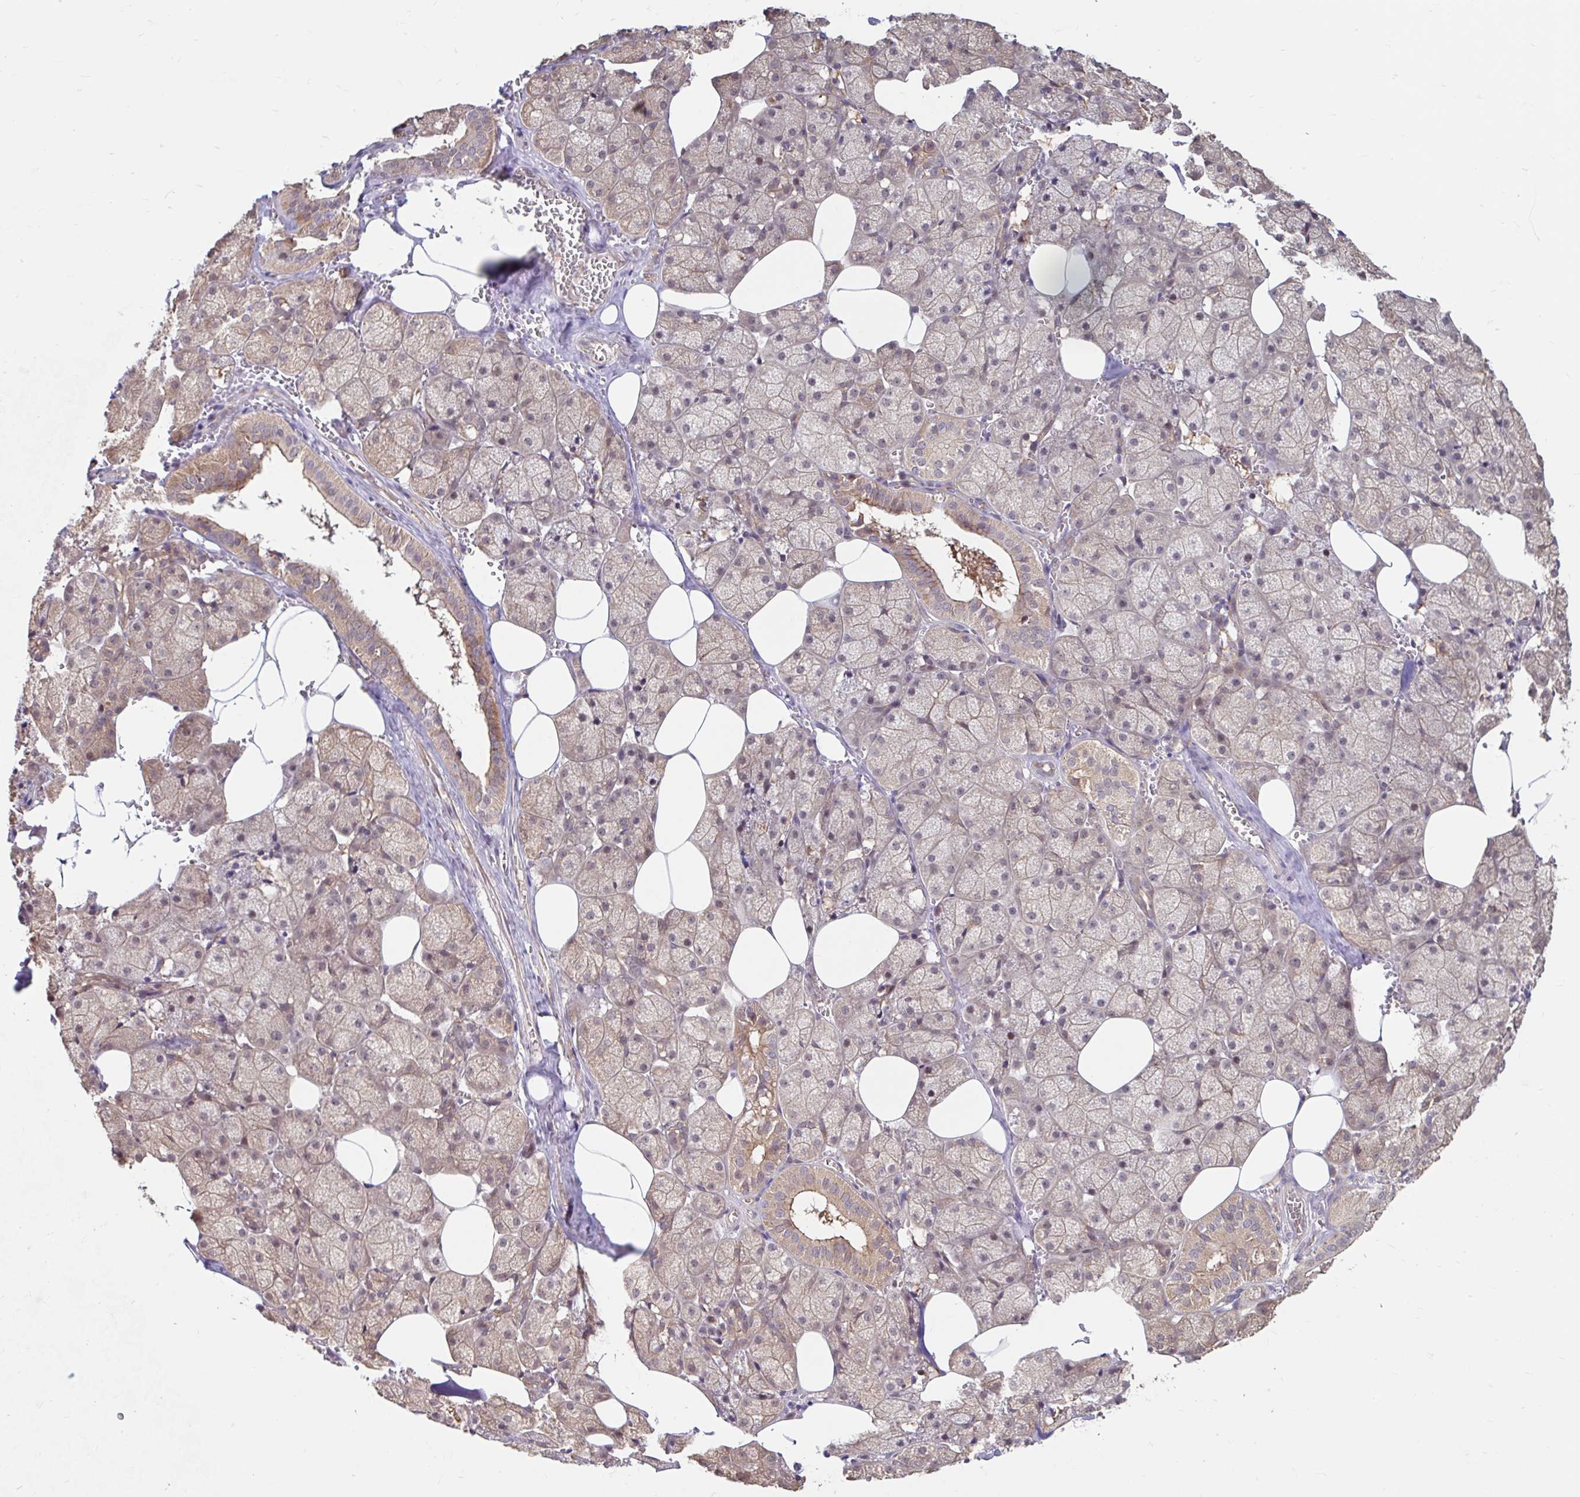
{"staining": {"intensity": "moderate", "quantity": "25%-75%", "location": "cytoplasmic/membranous,nuclear"}, "tissue": "salivary gland", "cell_type": "Glandular cells", "image_type": "normal", "snomed": [{"axis": "morphology", "description": "Normal tissue, NOS"}, {"axis": "topography", "description": "Salivary gland"}, {"axis": "topography", "description": "Peripheral nerve tissue"}], "caption": "Moderate cytoplasmic/membranous,nuclear positivity for a protein is present in approximately 25%-75% of glandular cells of normal salivary gland using IHC.", "gene": "STYXL1", "patient": {"sex": "male", "age": 38}}